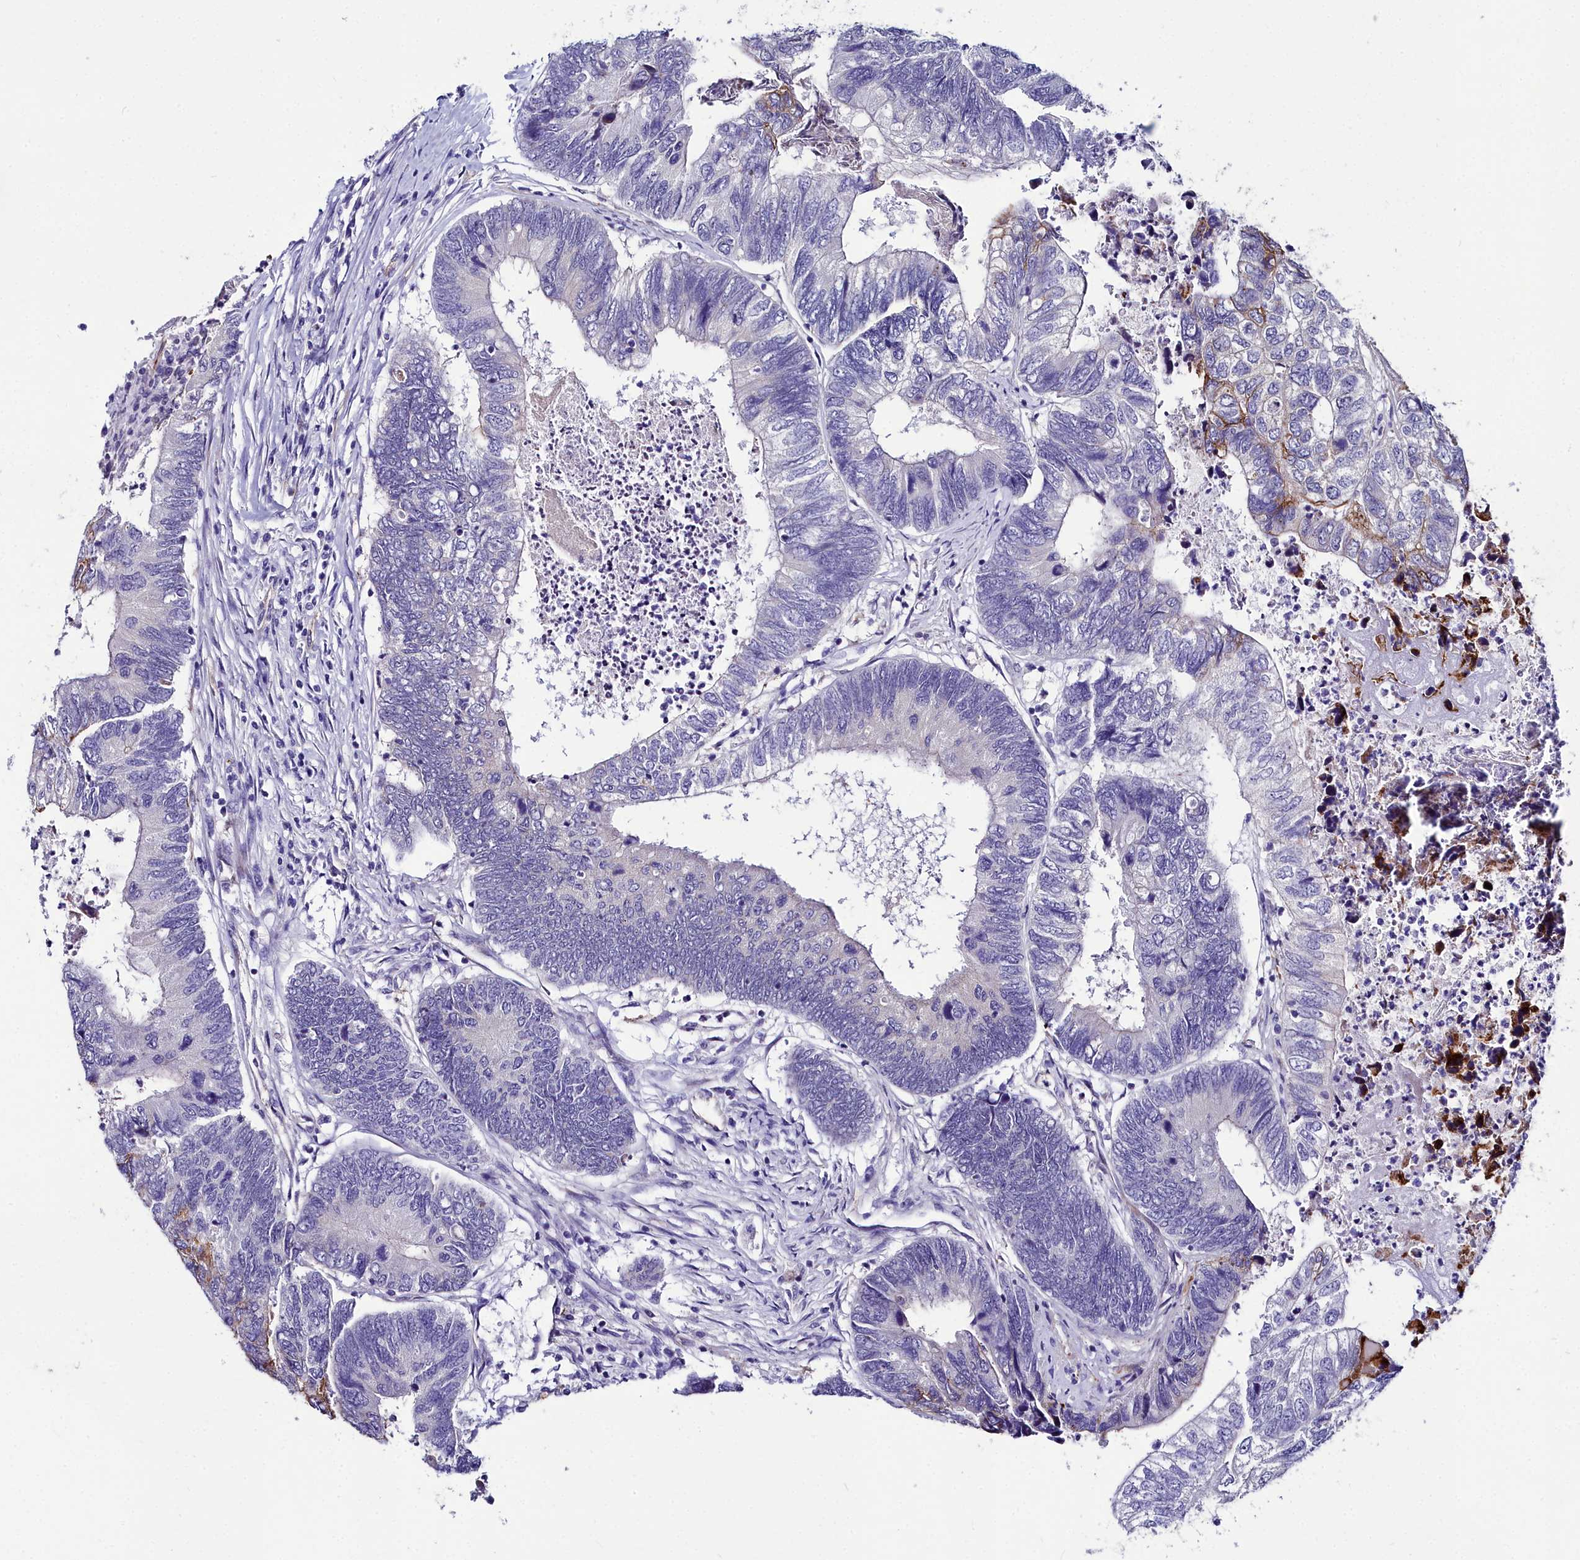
{"staining": {"intensity": "negative", "quantity": "none", "location": "none"}, "tissue": "colorectal cancer", "cell_type": "Tumor cells", "image_type": "cancer", "snomed": [{"axis": "morphology", "description": "Adenocarcinoma, NOS"}, {"axis": "topography", "description": "Colon"}], "caption": "This is an immunohistochemistry (IHC) micrograph of human colorectal adenocarcinoma. There is no staining in tumor cells.", "gene": "CYP4F11", "patient": {"sex": "female", "age": 67}}